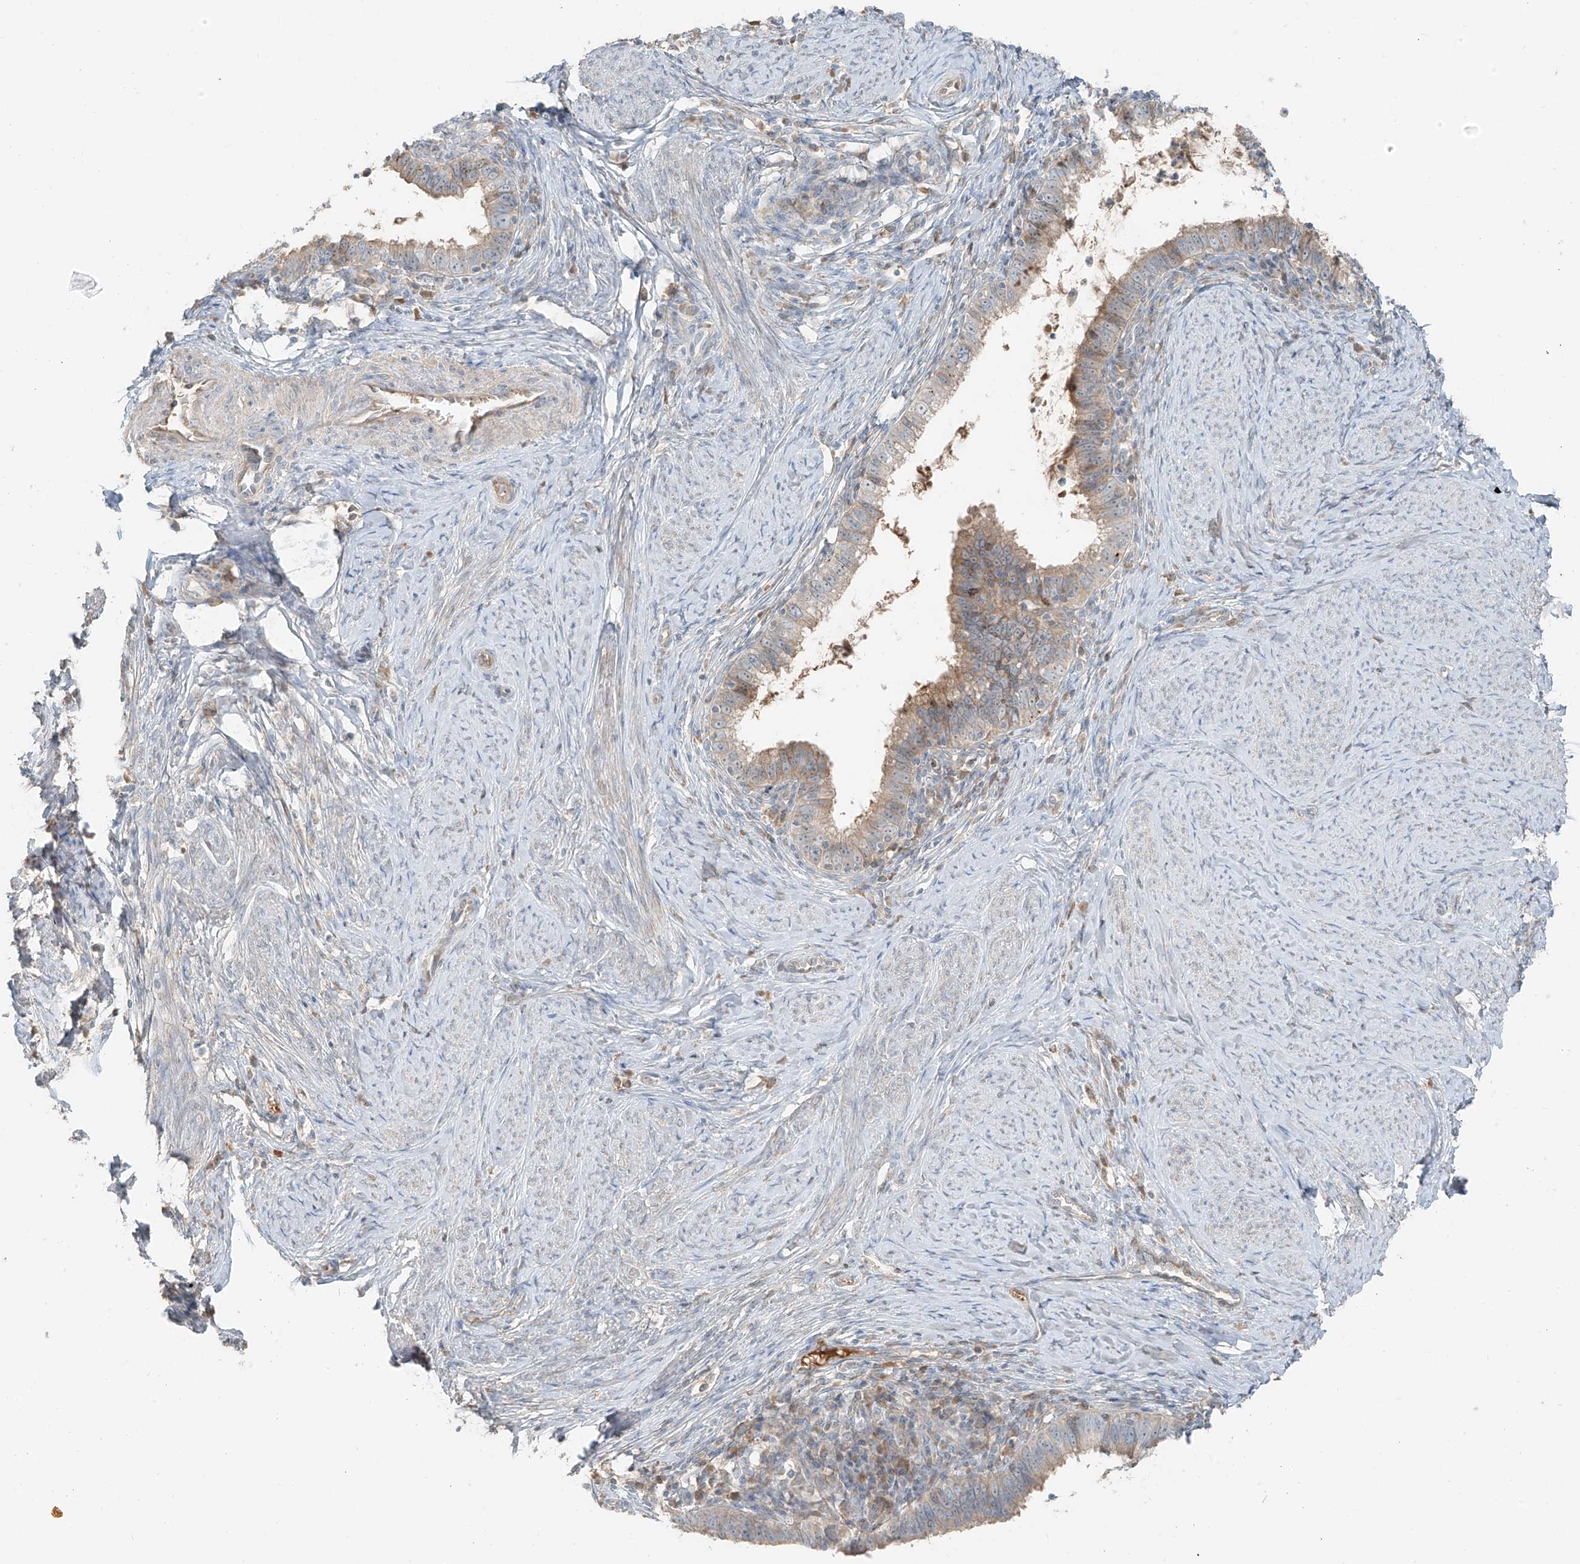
{"staining": {"intensity": "weak", "quantity": "<25%", "location": "cytoplasmic/membranous"}, "tissue": "cervical cancer", "cell_type": "Tumor cells", "image_type": "cancer", "snomed": [{"axis": "morphology", "description": "Adenocarcinoma, NOS"}, {"axis": "topography", "description": "Cervix"}], "caption": "IHC of human cervical cancer (adenocarcinoma) demonstrates no staining in tumor cells.", "gene": "FSTL1", "patient": {"sex": "female", "age": 36}}